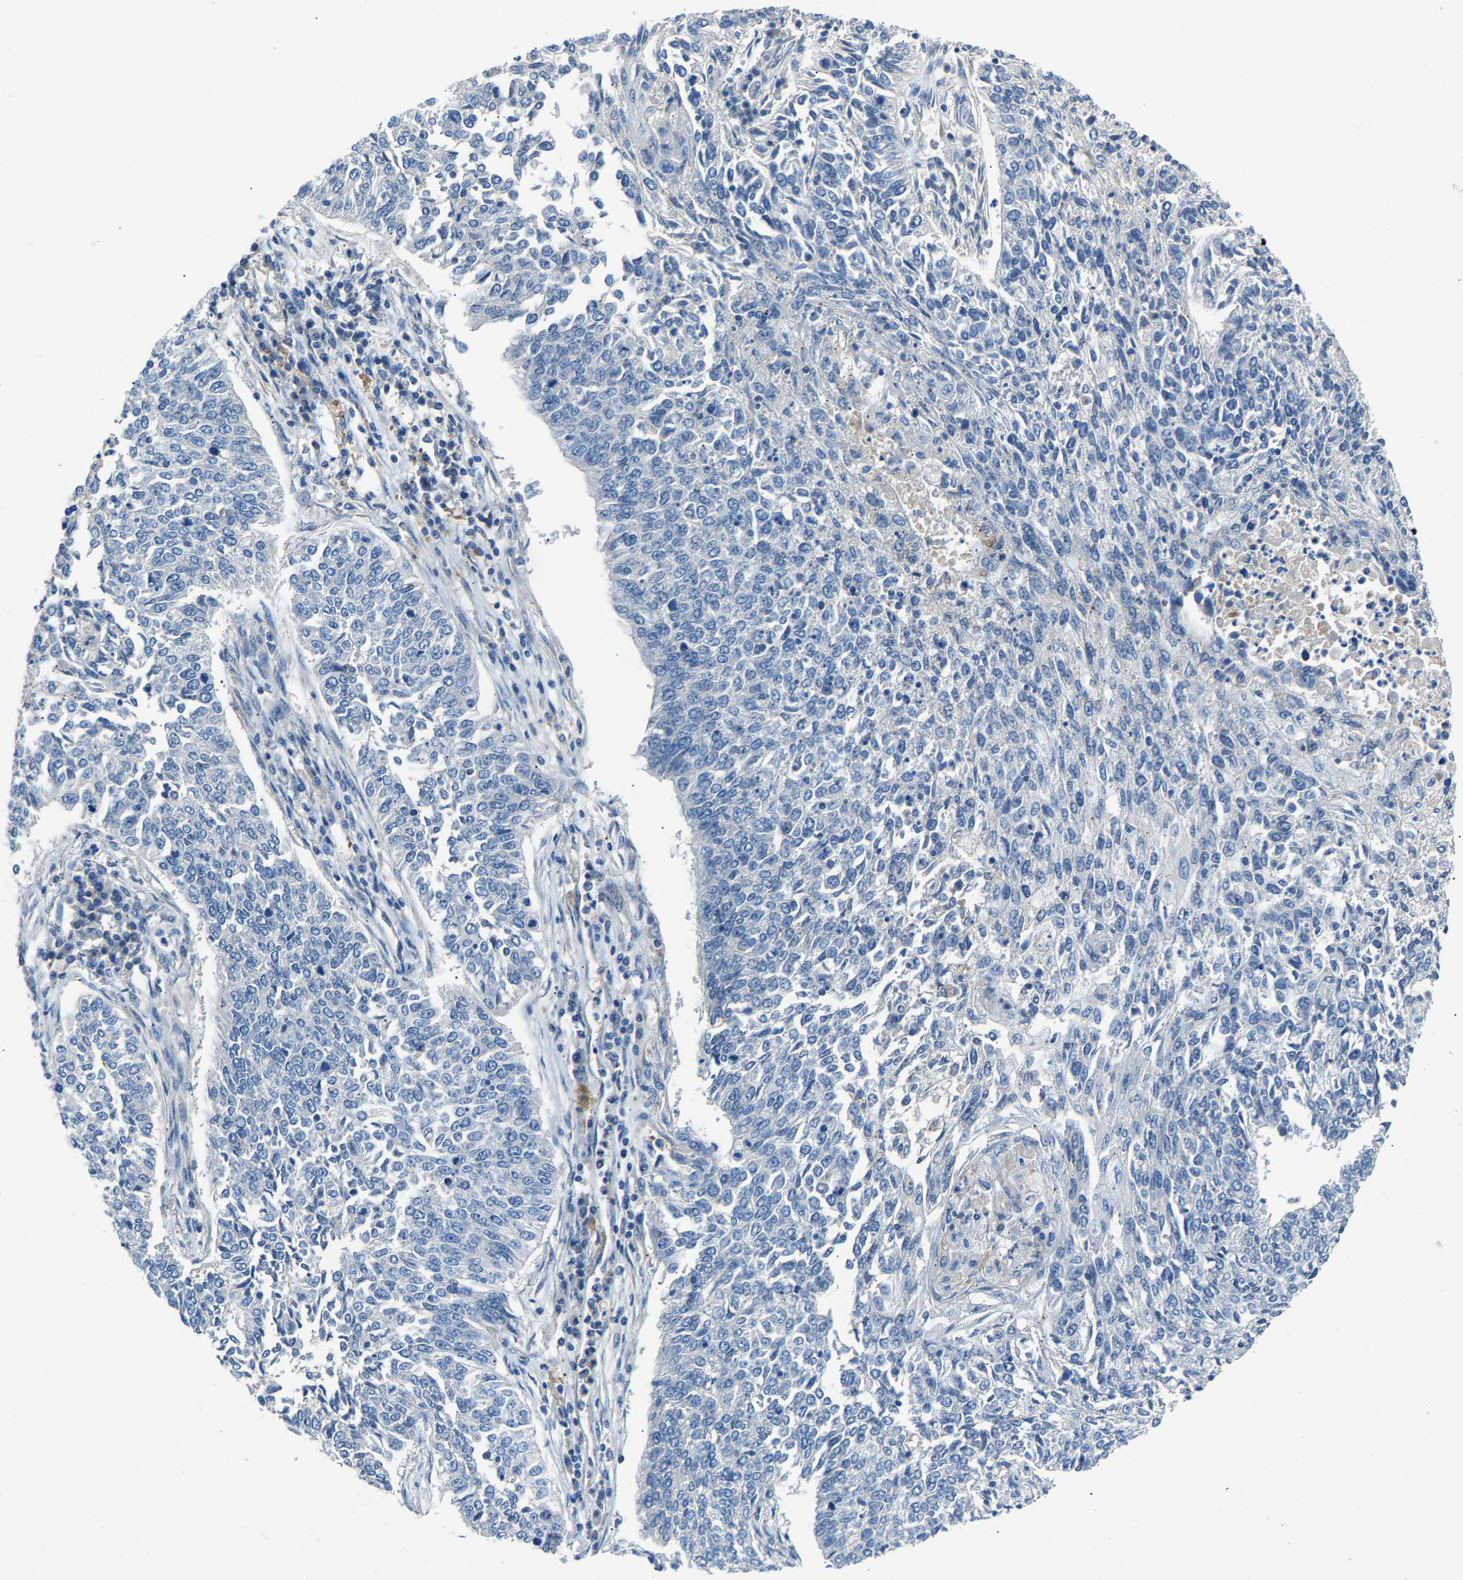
{"staining": {"intensity": "negative", "quantity": "none", "location": "none"}, "tissue": "lung cancer", "cell_type": "Tumor cells", "image_type": "cancer", "snomed": [{"axis": "morphology", "description": "Normal tissue, NOS"}, {"axis": "morphology", "description": "Squamous cell carcinoma, NOS"}, {"axis": "topography", "description": "Cartilage tissue"}, {"axis": "topography", "description": "Bronchus"}, {"axis": "topography", "description": "Lung"}], "caption": "There is no significant expression in tumor cells of lung cancer. (Stains: DAB IHC with hematoxylin counter stain, Microscopy: brightfield microscopy at high magnification).", "gene": "DNAAF5", "patient": {"sex": "female", "age": 49}}